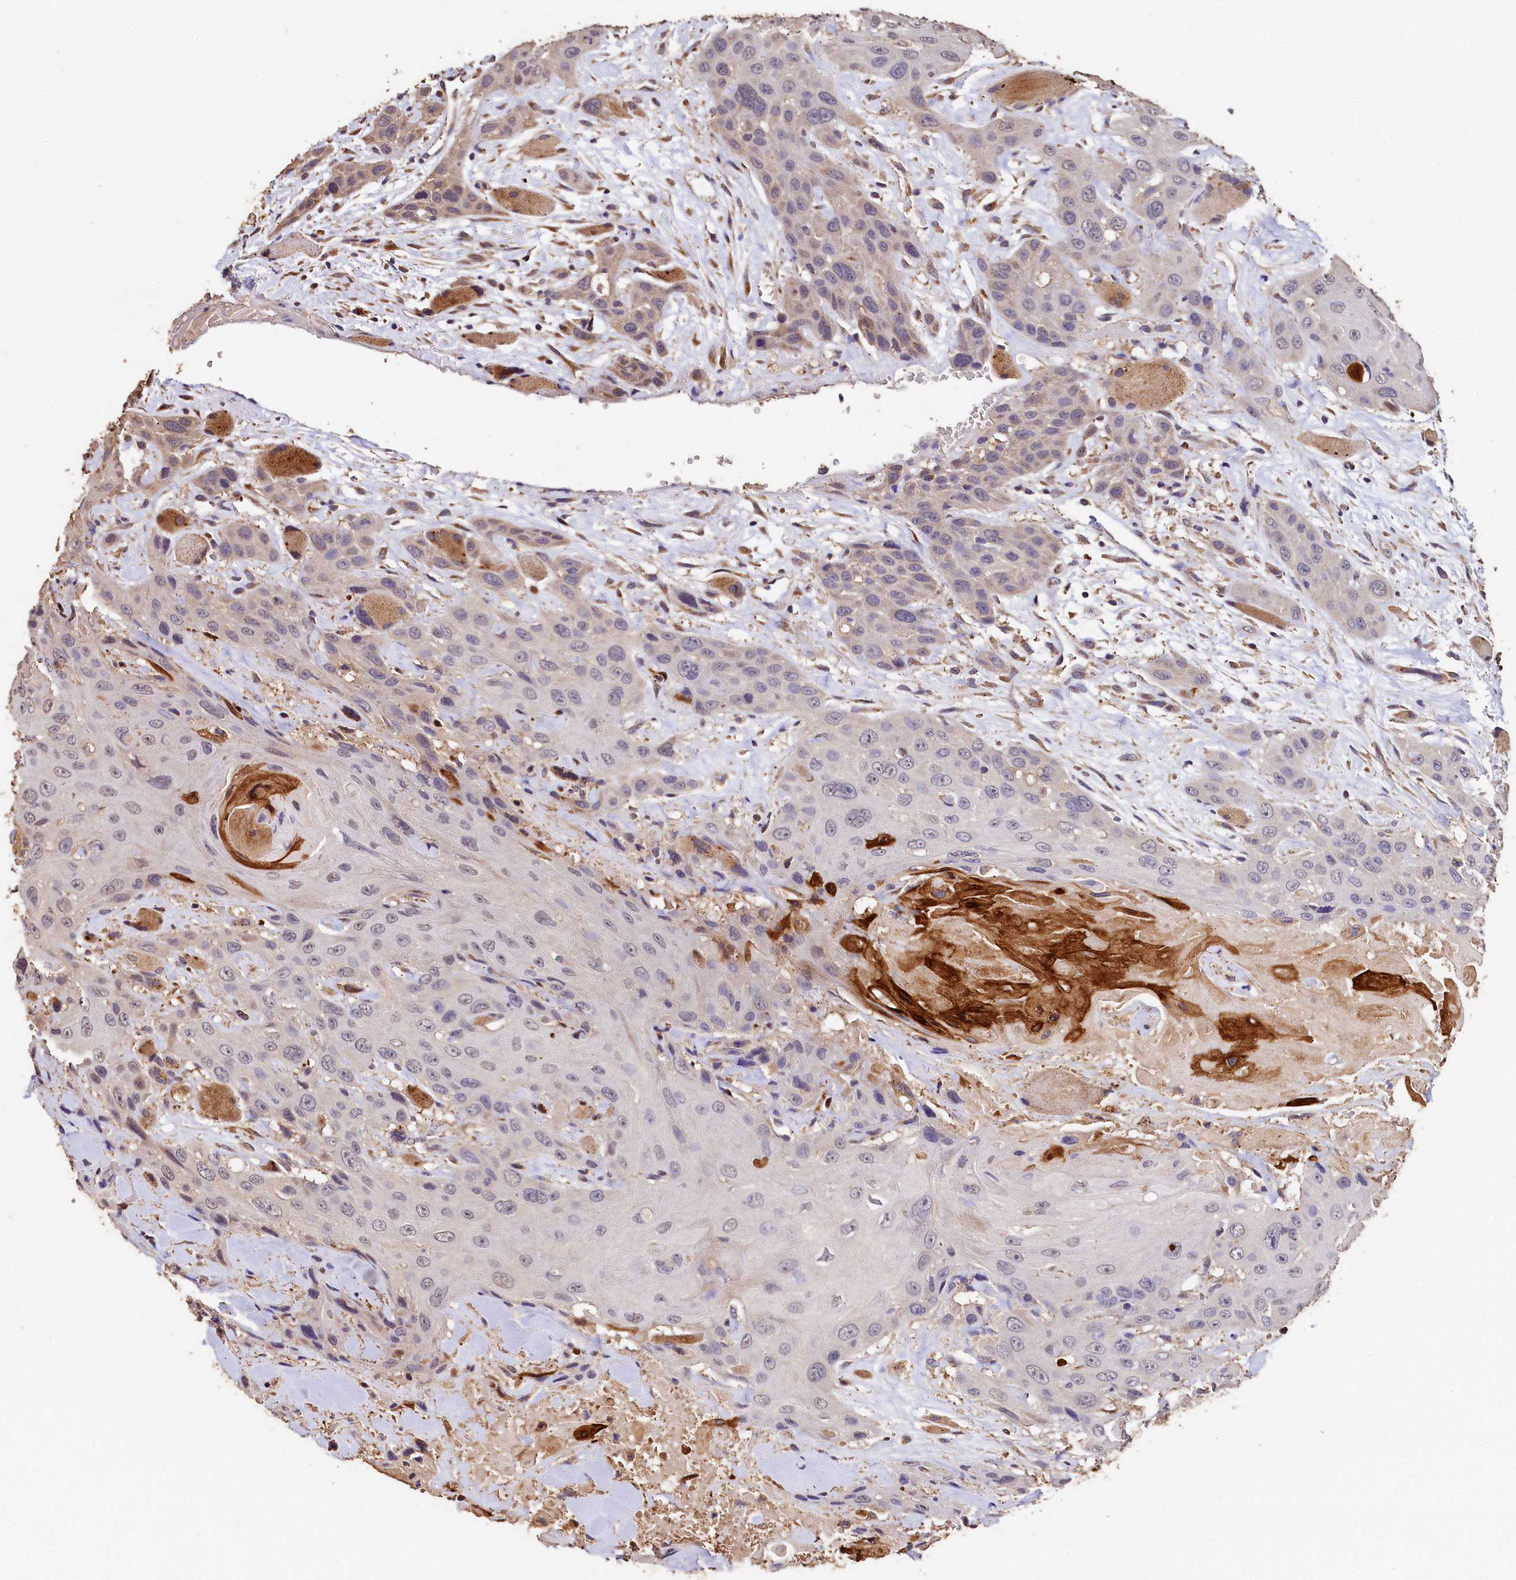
{"staining": {"intensity": "negative", "quantity": "none", "location": "none"}, "tissue": "head and neck cancer", "cell_type": "Tumor cells", "image_type": "cancer", "snomed": [{"axis": "morphology", "description": "Squamous cell carcinoma, NOS"}, {"axis": "topography", "description": "Head-Neck"}], "caption": "The IHC image has no significant staining in tumor cells of head and neck cancer (squamous cell carcinoma) tissue.", "gene": "LSM4", "patient": {"sex": "male", "age": 81}}